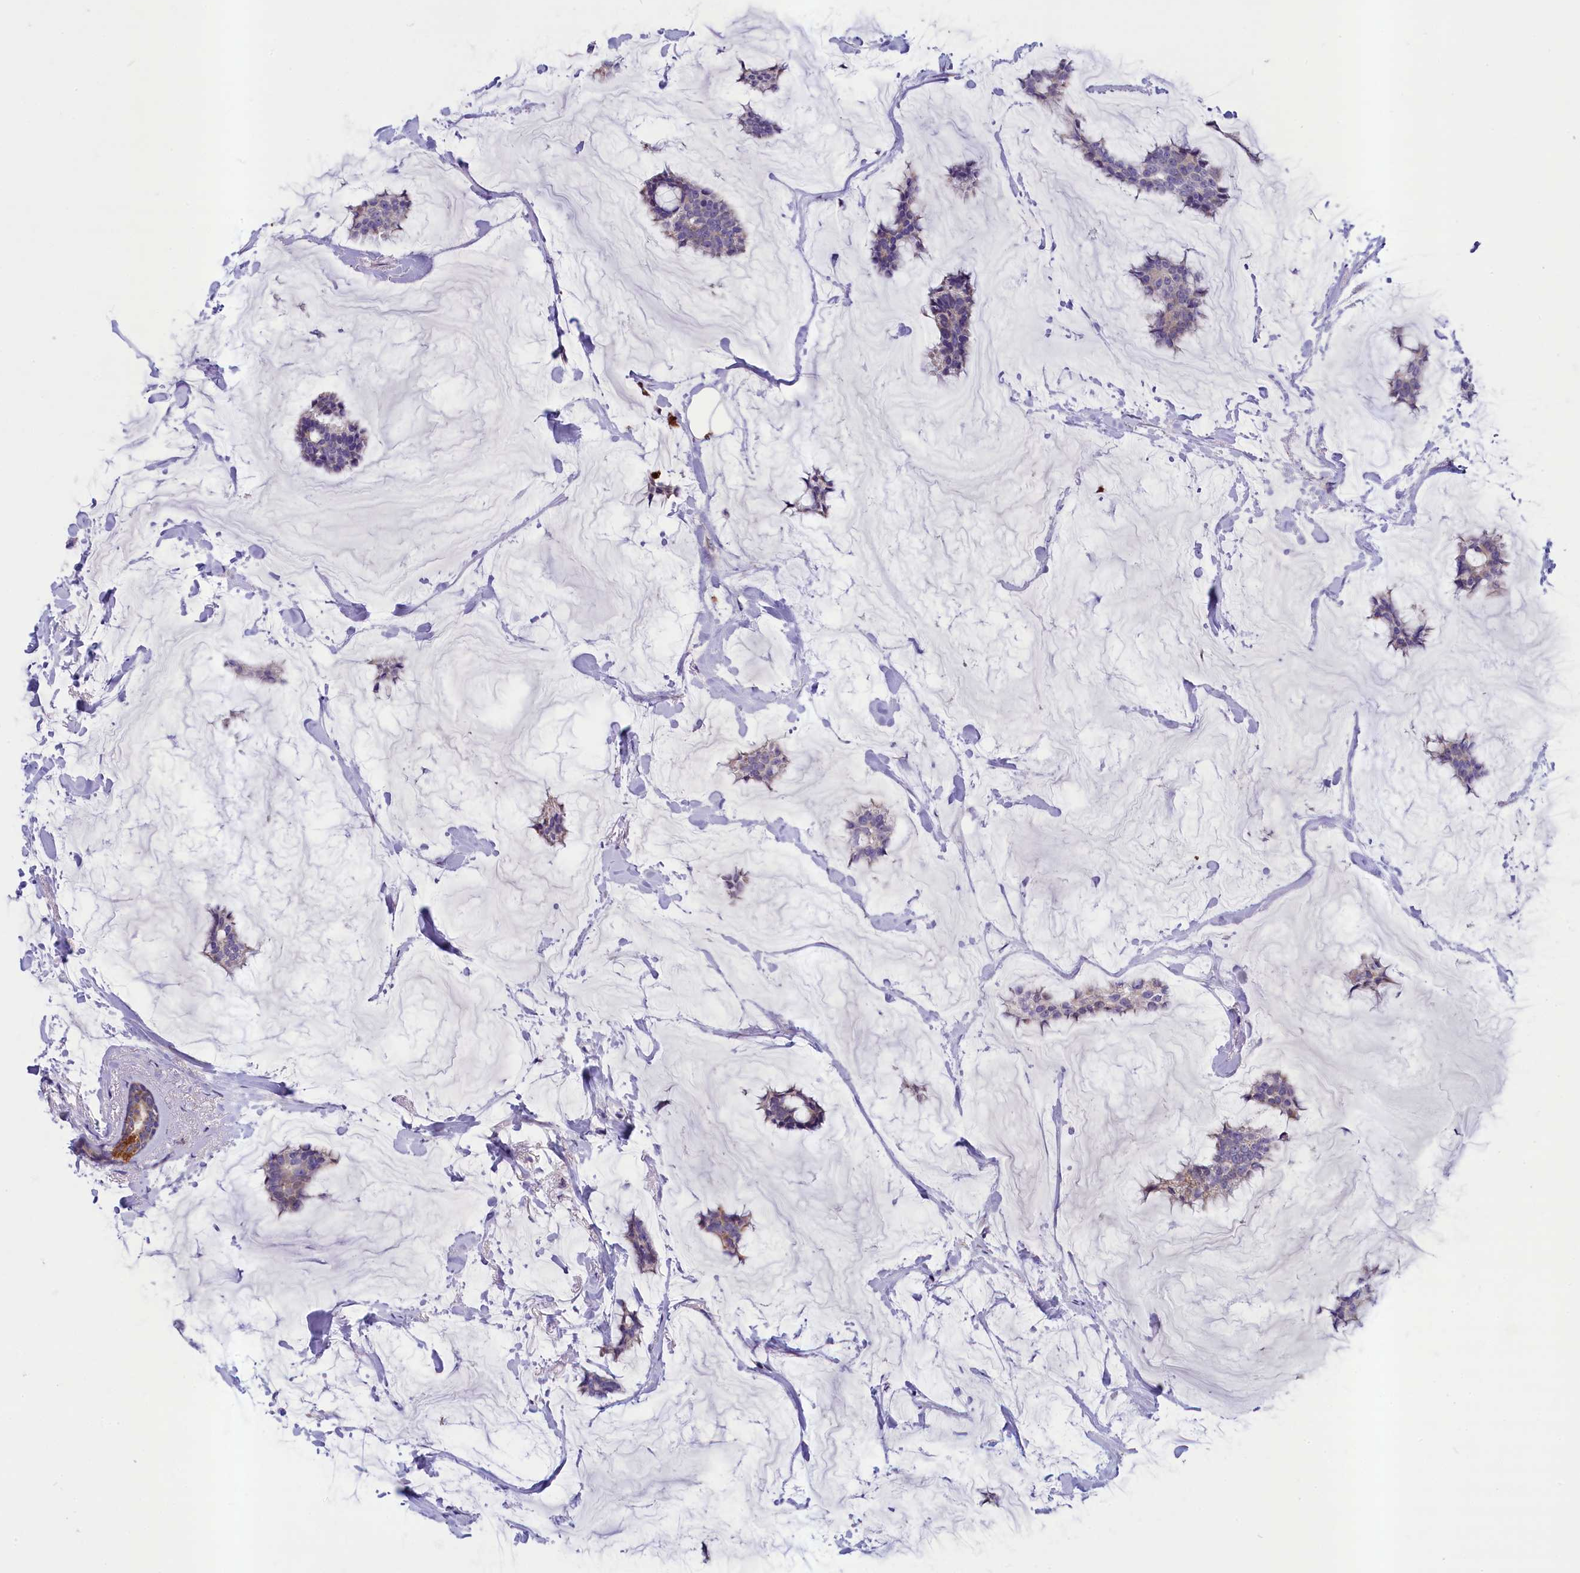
{"staining": {"intensity": "weak", "quantity": ">75%", "location": "cytoplasmic/membranous"}, "tissue": "breast cancer", "cell_type": "Tumor cells", "image_type": "cancer", "snomed": [{"axis": "morphology", "description": "Duct carcinoma"}, {"axis": "topography", "description": "Breast"}], "caption": "A high-resolution histopathology image shows immunohistochemistry (IHC) staining of intraductal carcinoma (breast), which shows weak cytoplasmic/membranous positivity in about >75% of tumor cells.", "gene": "SCD5", "patient": {"sex": "female", "age": 93}}